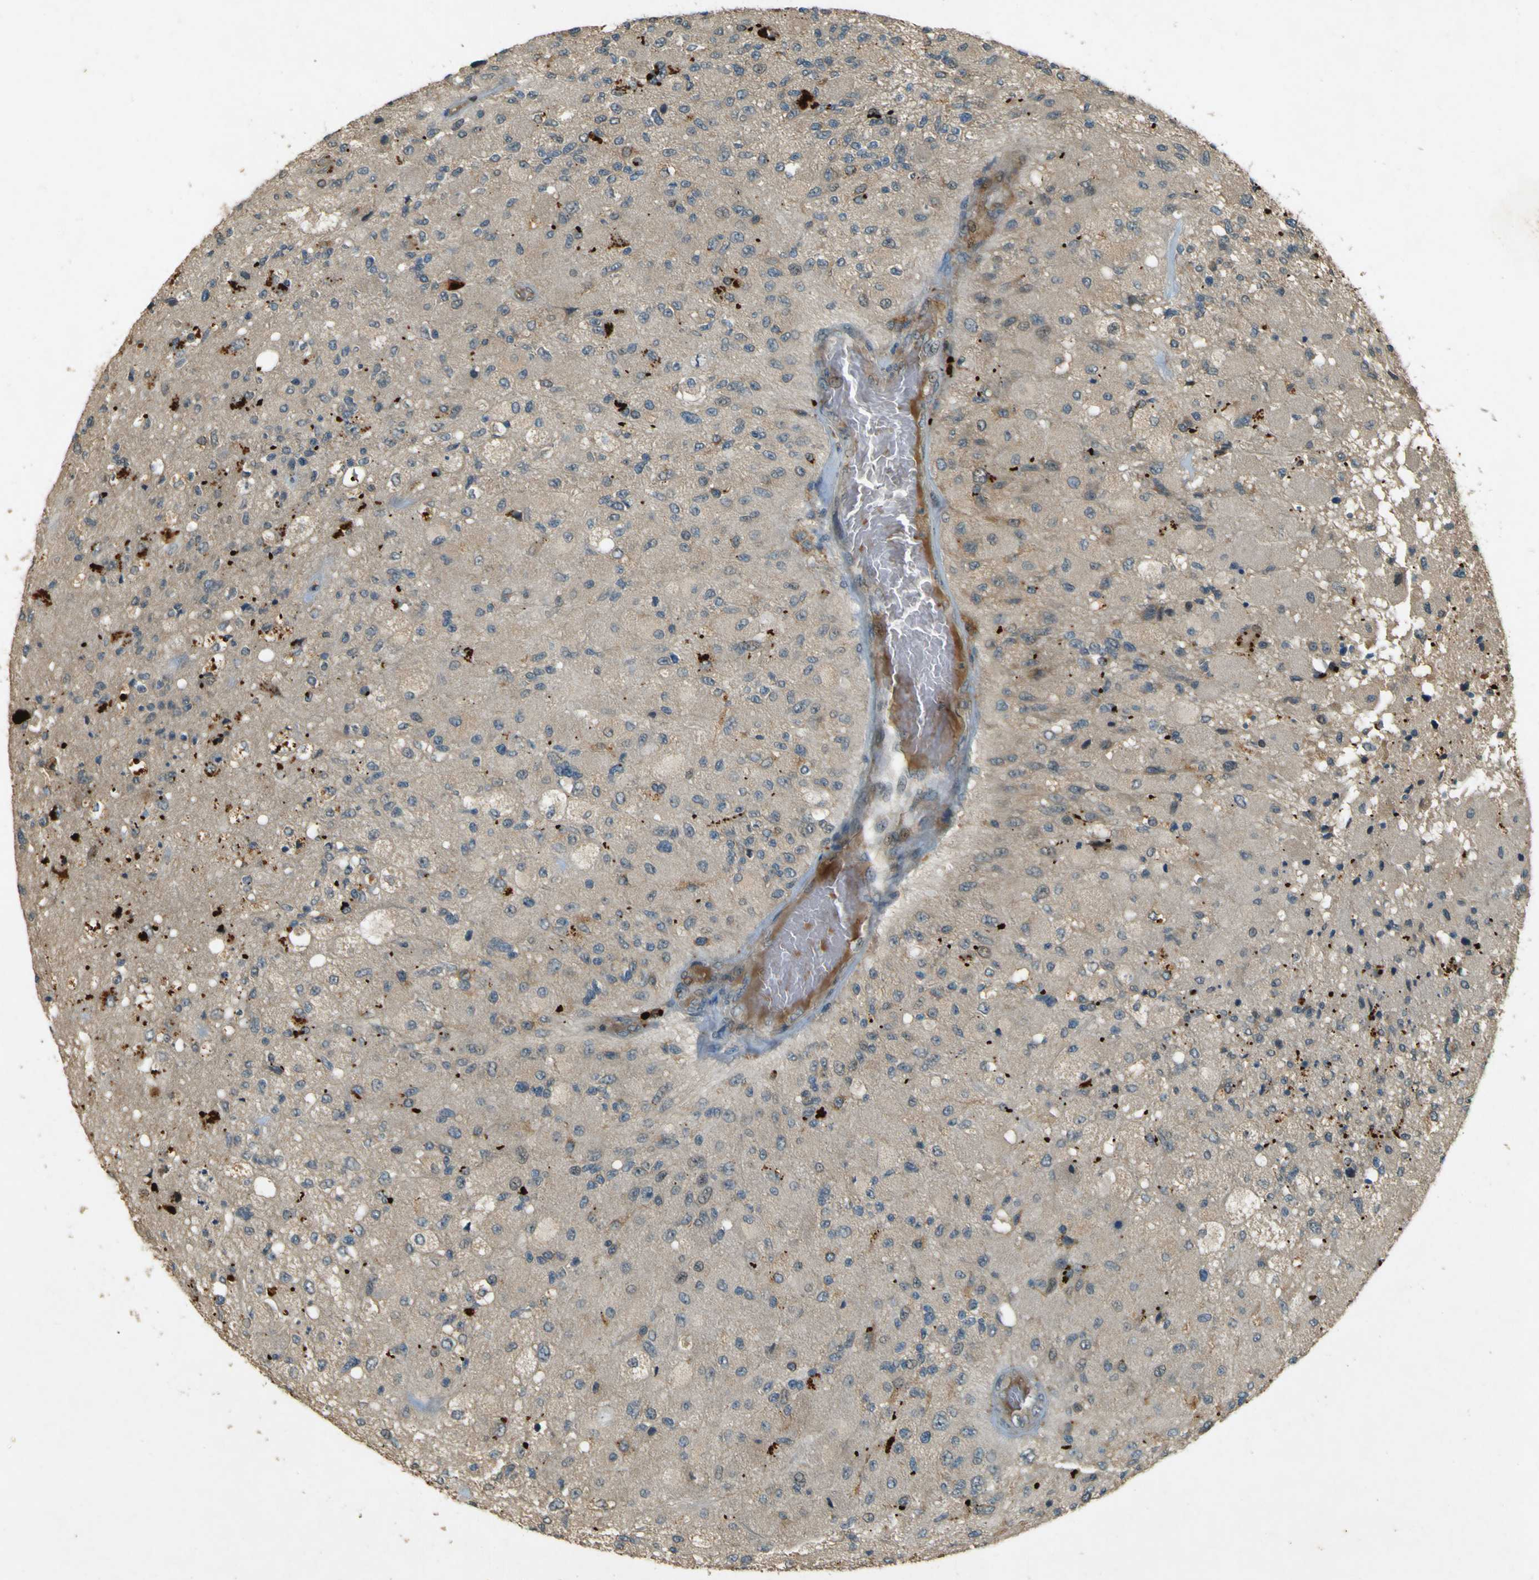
{"staining": {"intensity": "negative", "quantity": "none", "location": "none"}, "tissue": "glioma", "cell_type": "Tumor cells", "image_type": "cancer", "snomed": [{"axis": "morphology", "description": "Normal tissue, NOS"}, {"axis": "morphology", "description": "Glioma, malignant, High grade"}, {"axis": "topography", "description": "Cerebral cortex"}], "caption": "IHC histopathology image of human high-grade glioma (malignant) stained for a protein (brown), which reveals no positivity in tumor cells. (IHC, brightfield microscopy, high magnification).", "gene": "MPDZ", "patient": {"sex": "male", "age": 77}}